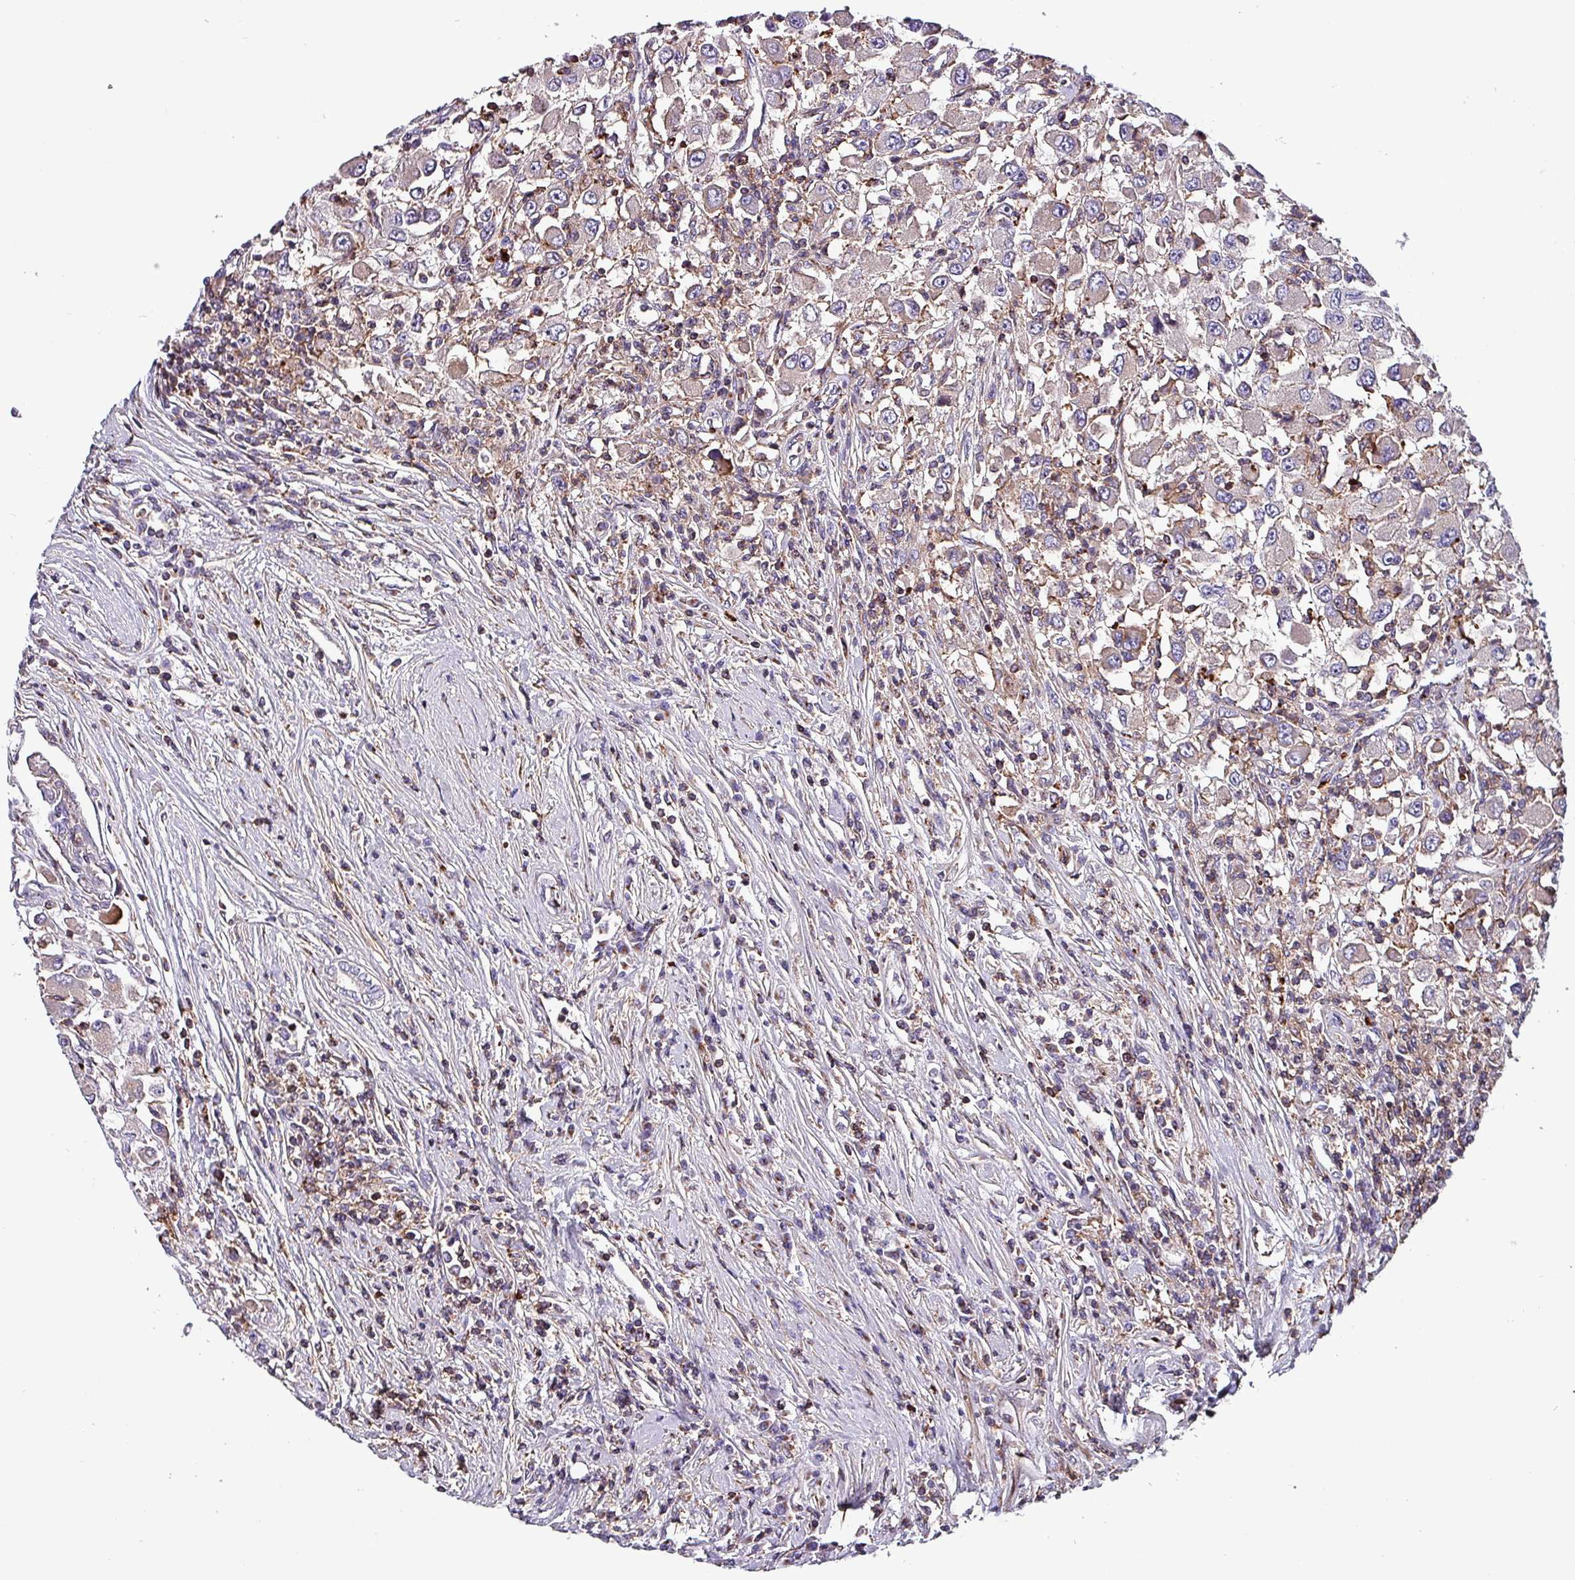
{"staining": {"intensity": "negative", "quantity": "none", "location": "none"}, "tissue": "renal cancer", "cell_type": "Tumor cells", "image_type": "cancer", "snomed": [{"axis": "morphology", "description": "Adenocarcinoma, NOS"}, {"axis": "topography", "description": "Kidney"}], "caption": "Renal cancer (adenocarcinoma) was stained to show a protein in brown. There is no significant staining in tumor cells.", "gene": "VAMP4", "patient": {"sex": "female", "age": 67}}